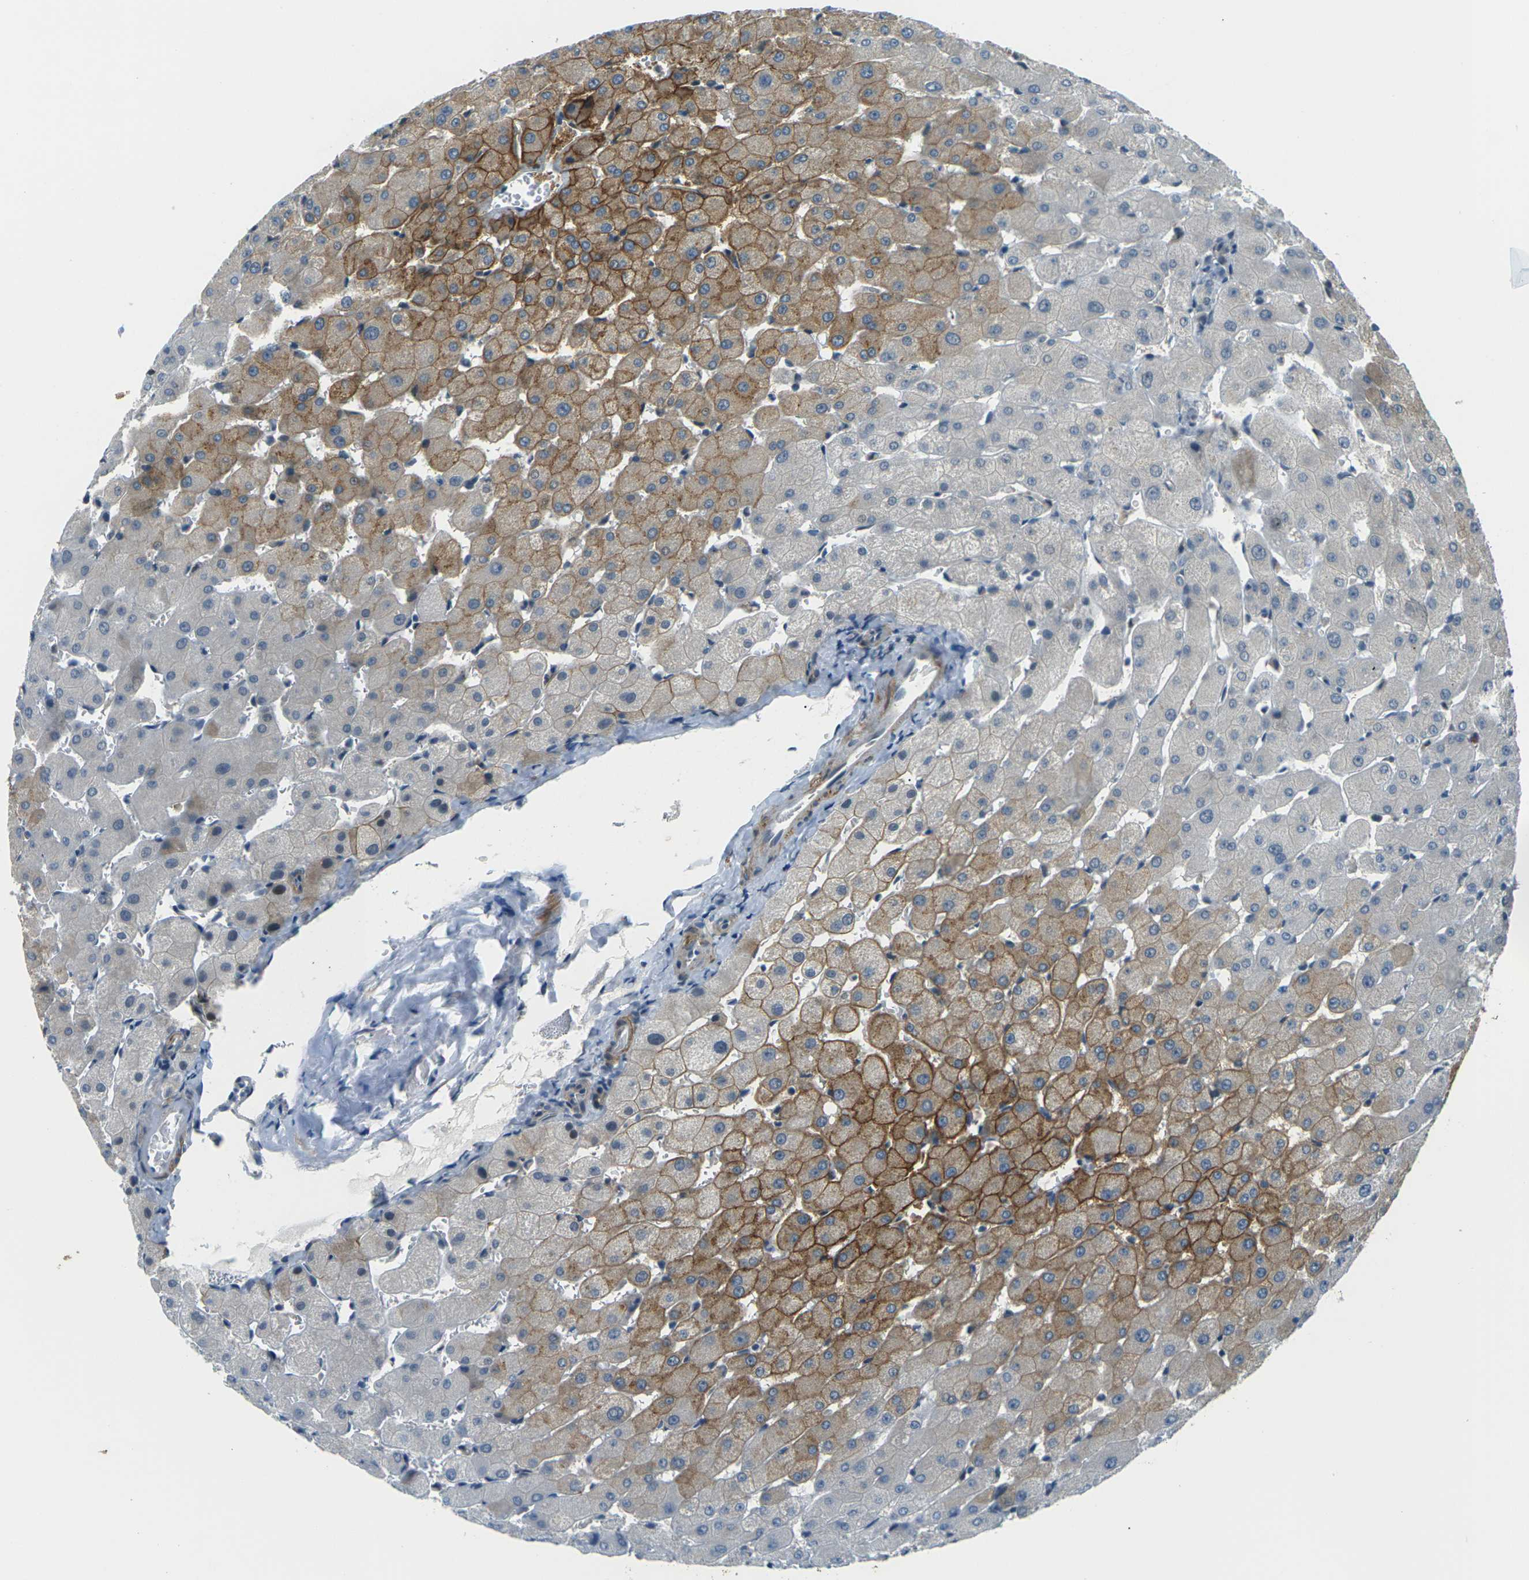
{"staining": {"intensity": "weak", "quantity": "<25%", "location": "cytoplasmic/membranous"}, "tissue": "liver", "cell_type": "Cholangiocytes", "image_type": "normal", "snomed": [{"axis": "morphology", "description": "Normal tissue, NOS"}, {"axis": "topography", "description": "Liver"}], "caption": "Protein analysis of unremarkable liver reveals no significant staining in cholangiocytes.", "gene": "SLC13A3", "patient": {"sex": "female", "age": 63}}